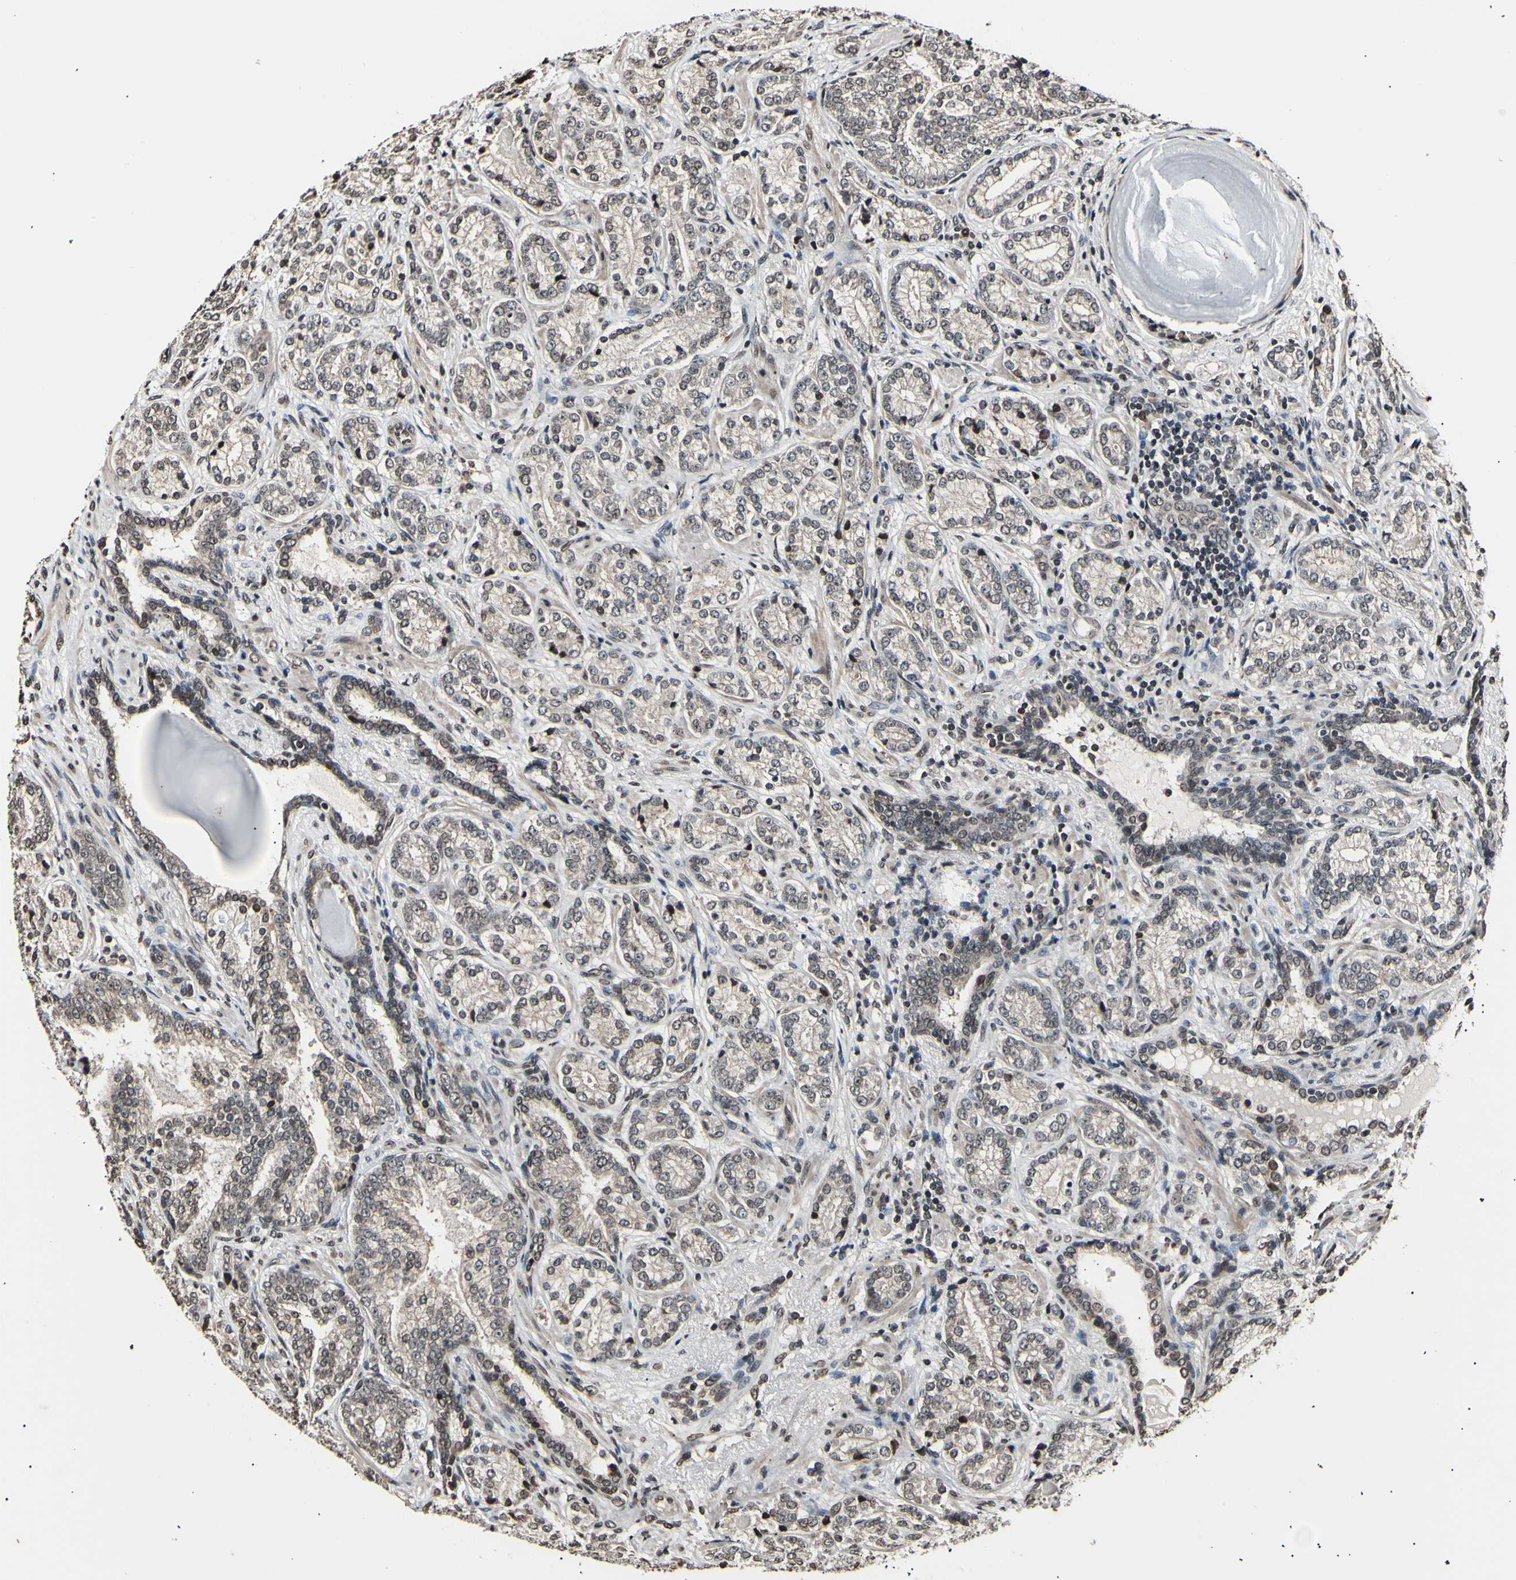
{"staining": {"intensity": "weak", "quantity": ">75%", "location": "cytoplasmic/membranous,nuclear"}, "tissue": "prostate cancer", "cell_type": "Tumor cells", "image_type": "cancer", "snomed": [{"axis": "morphology", "description": "Adenocarcinoma, High grade"}, {"axis": "topography", "description": "Prostate"}], "caption": "High-power microscopy captured an immunohistochemistry micrograph of prostate cancer (adenocarcinoma (high-grade)), revealing weak cytoplasmic/membranous and nuclear positivity in about >75% of tumor cells.", "gene": "ANAPC7", "patient": {"sex": "male", "age": 61}}